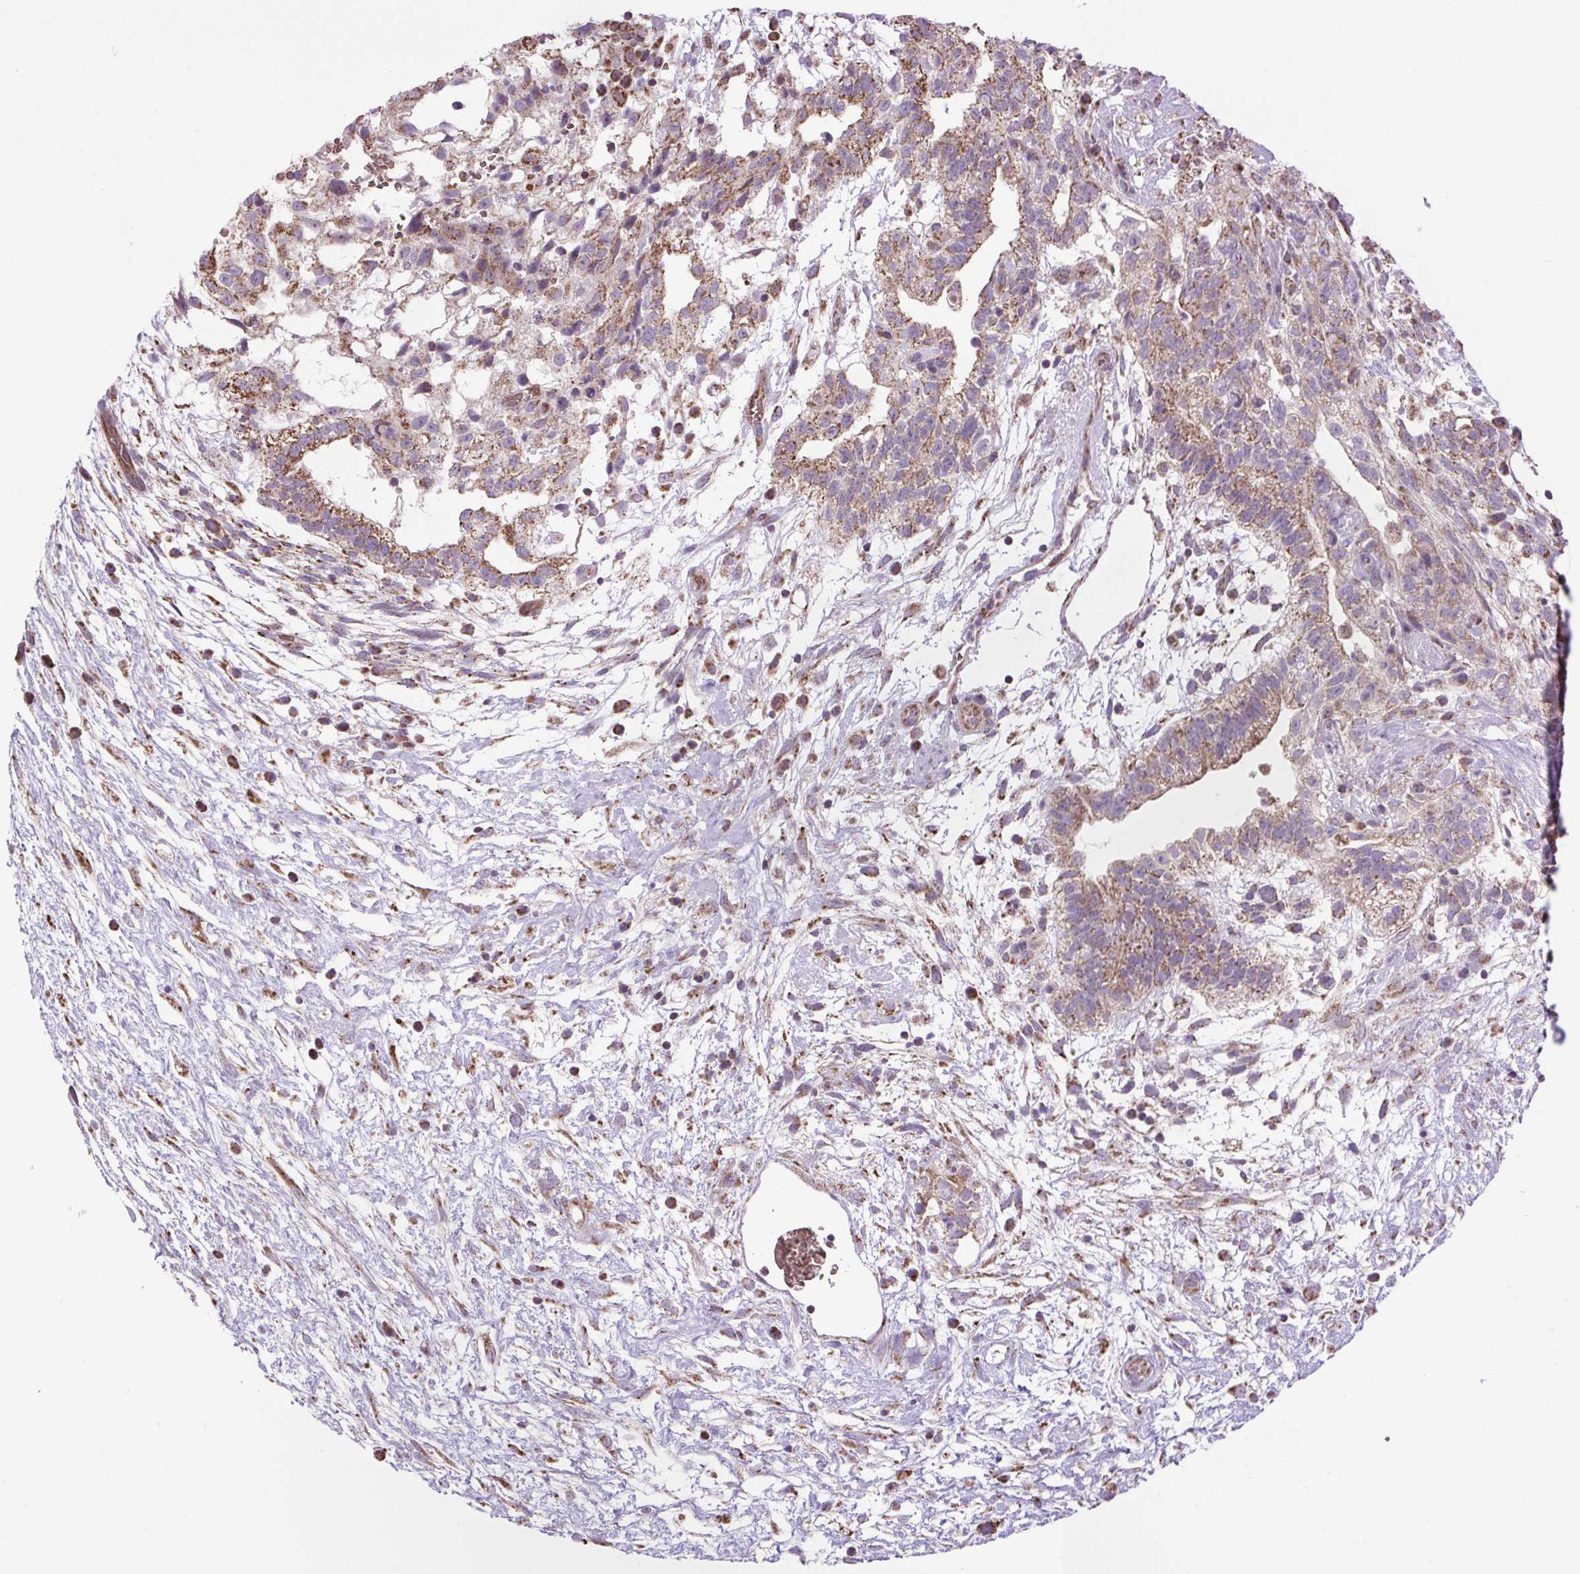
{"staining": {"intensity": "moderate", "quantity": ">75%", "location": "cytoplasmic/membranous"}, "tissue": "testis cancer", "cell_type": "Tumor cells", "image_type": "cancer", "snomed": [{"axis": "morphology", "description": "Carcinoma, Embryonal, NOS"}, {"axis": "topography", "description": "Testis"}], "caption": "Immunohistochemistry photomicrograph of testis cancer stained for a protein (brown), which displays medium levels of moderate cytoplasmic/membranous expression in about >75% of tumor cells.", "gene": "PLCG1", "patient": {"sex": "male", "age": 32}}